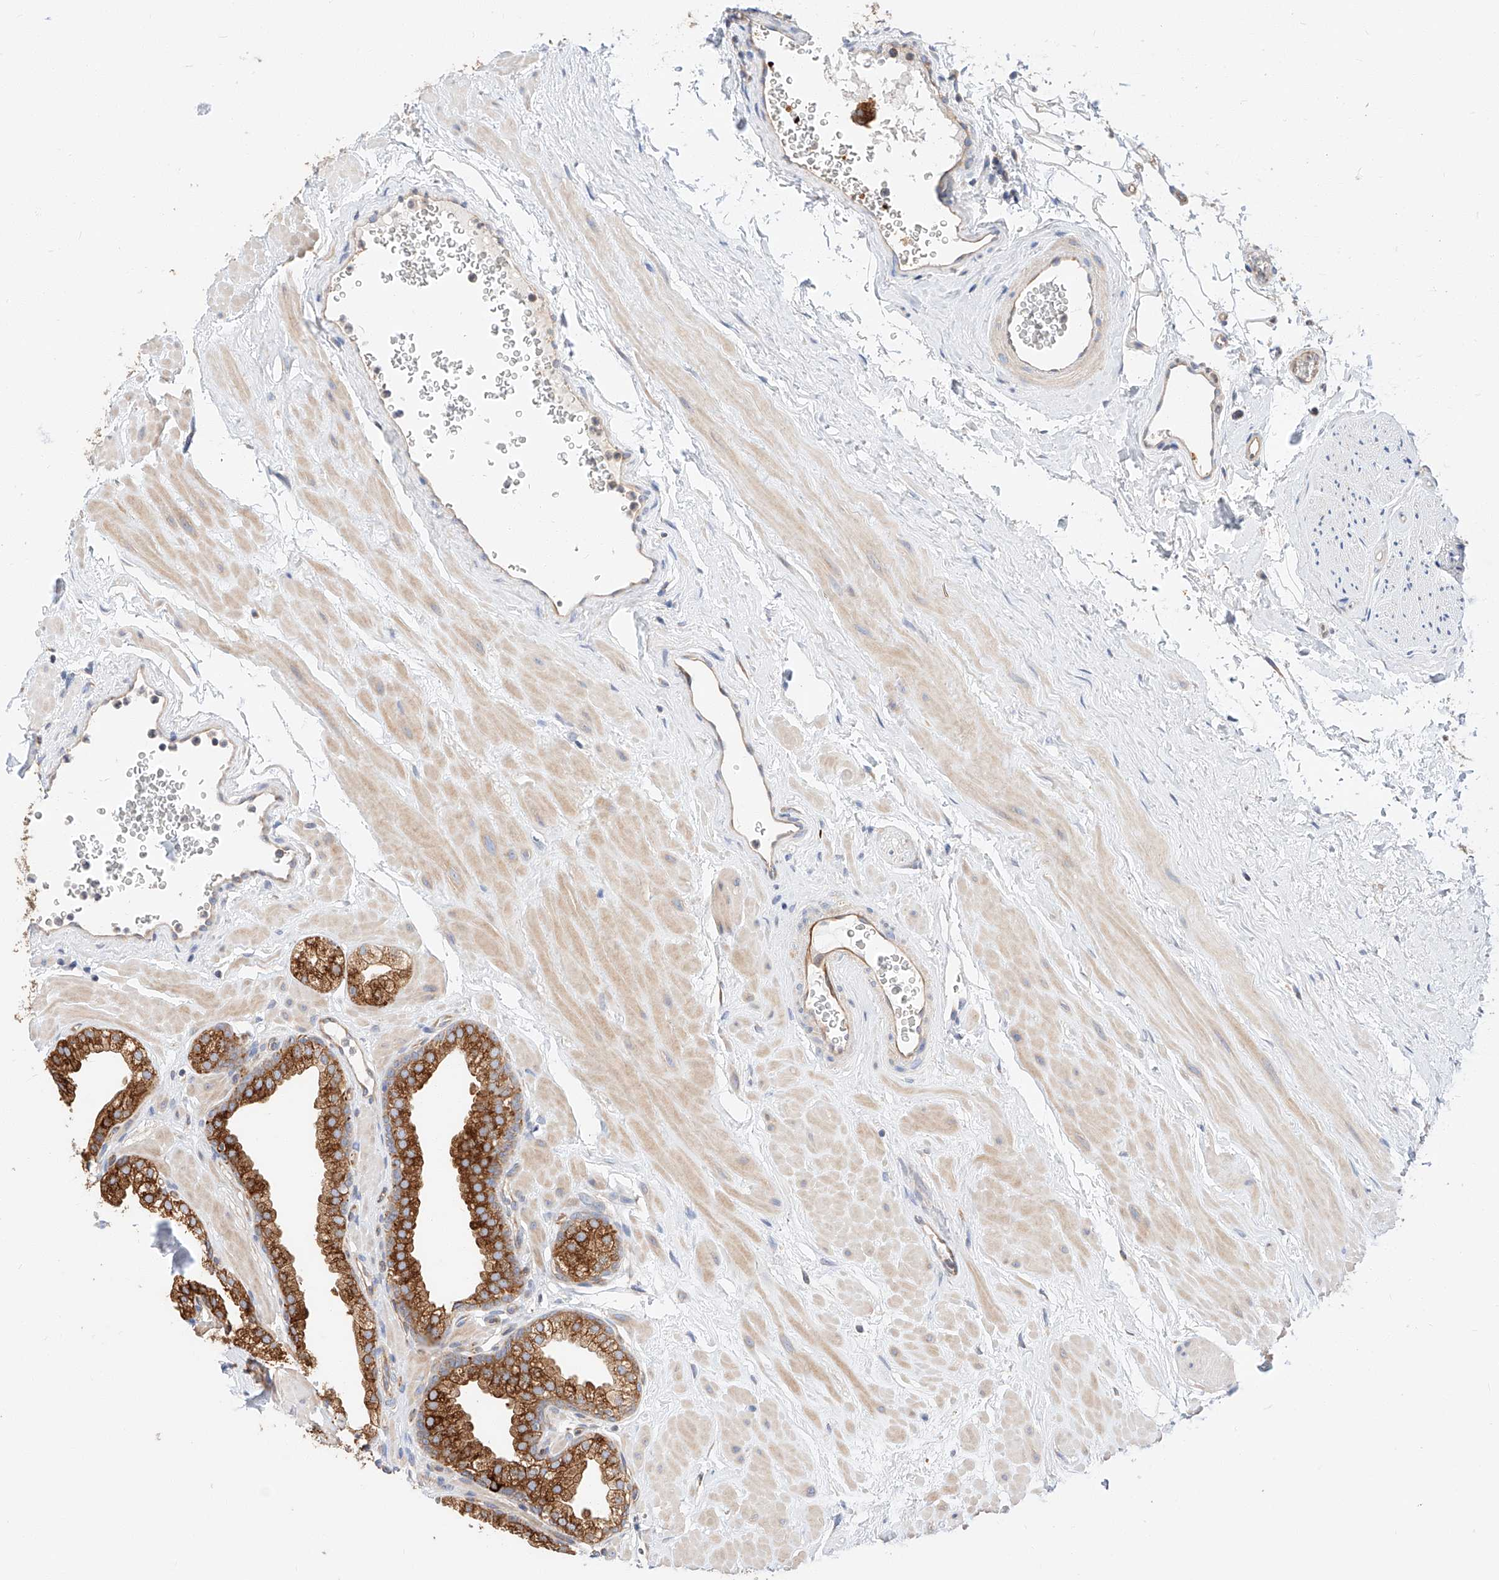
{"staining": {"intensity": "strong", "quantity": "25%-75%", "location": "cytoplasmic/membranous"}, "tissue": "prostate", "cell_type": "Glandular cells", "image_type": "normal", "snomed": [{"axis": "morphology", "description": "Normal tissue, NOS"}, {"axis": "morphology", "description": "Urothelial carcinoma, Low grade"}, {"axis": "topography", "description": "Urinary bladder"}, {"axis": "topography", "description": "Prostate"}], "caption": "A high-resolution micrograph shows immunohistochemistry staining of benign prostate, which reveals strong cytoplasmic/membranous staining in about 25%-75% of glandular cells. (Stains: DAB in brown, nuclei in blue, Microscopy: brightfield microscopy at high magnification).", "gene": "GLMN", "patient": {"sex": "male", "age": 60}}